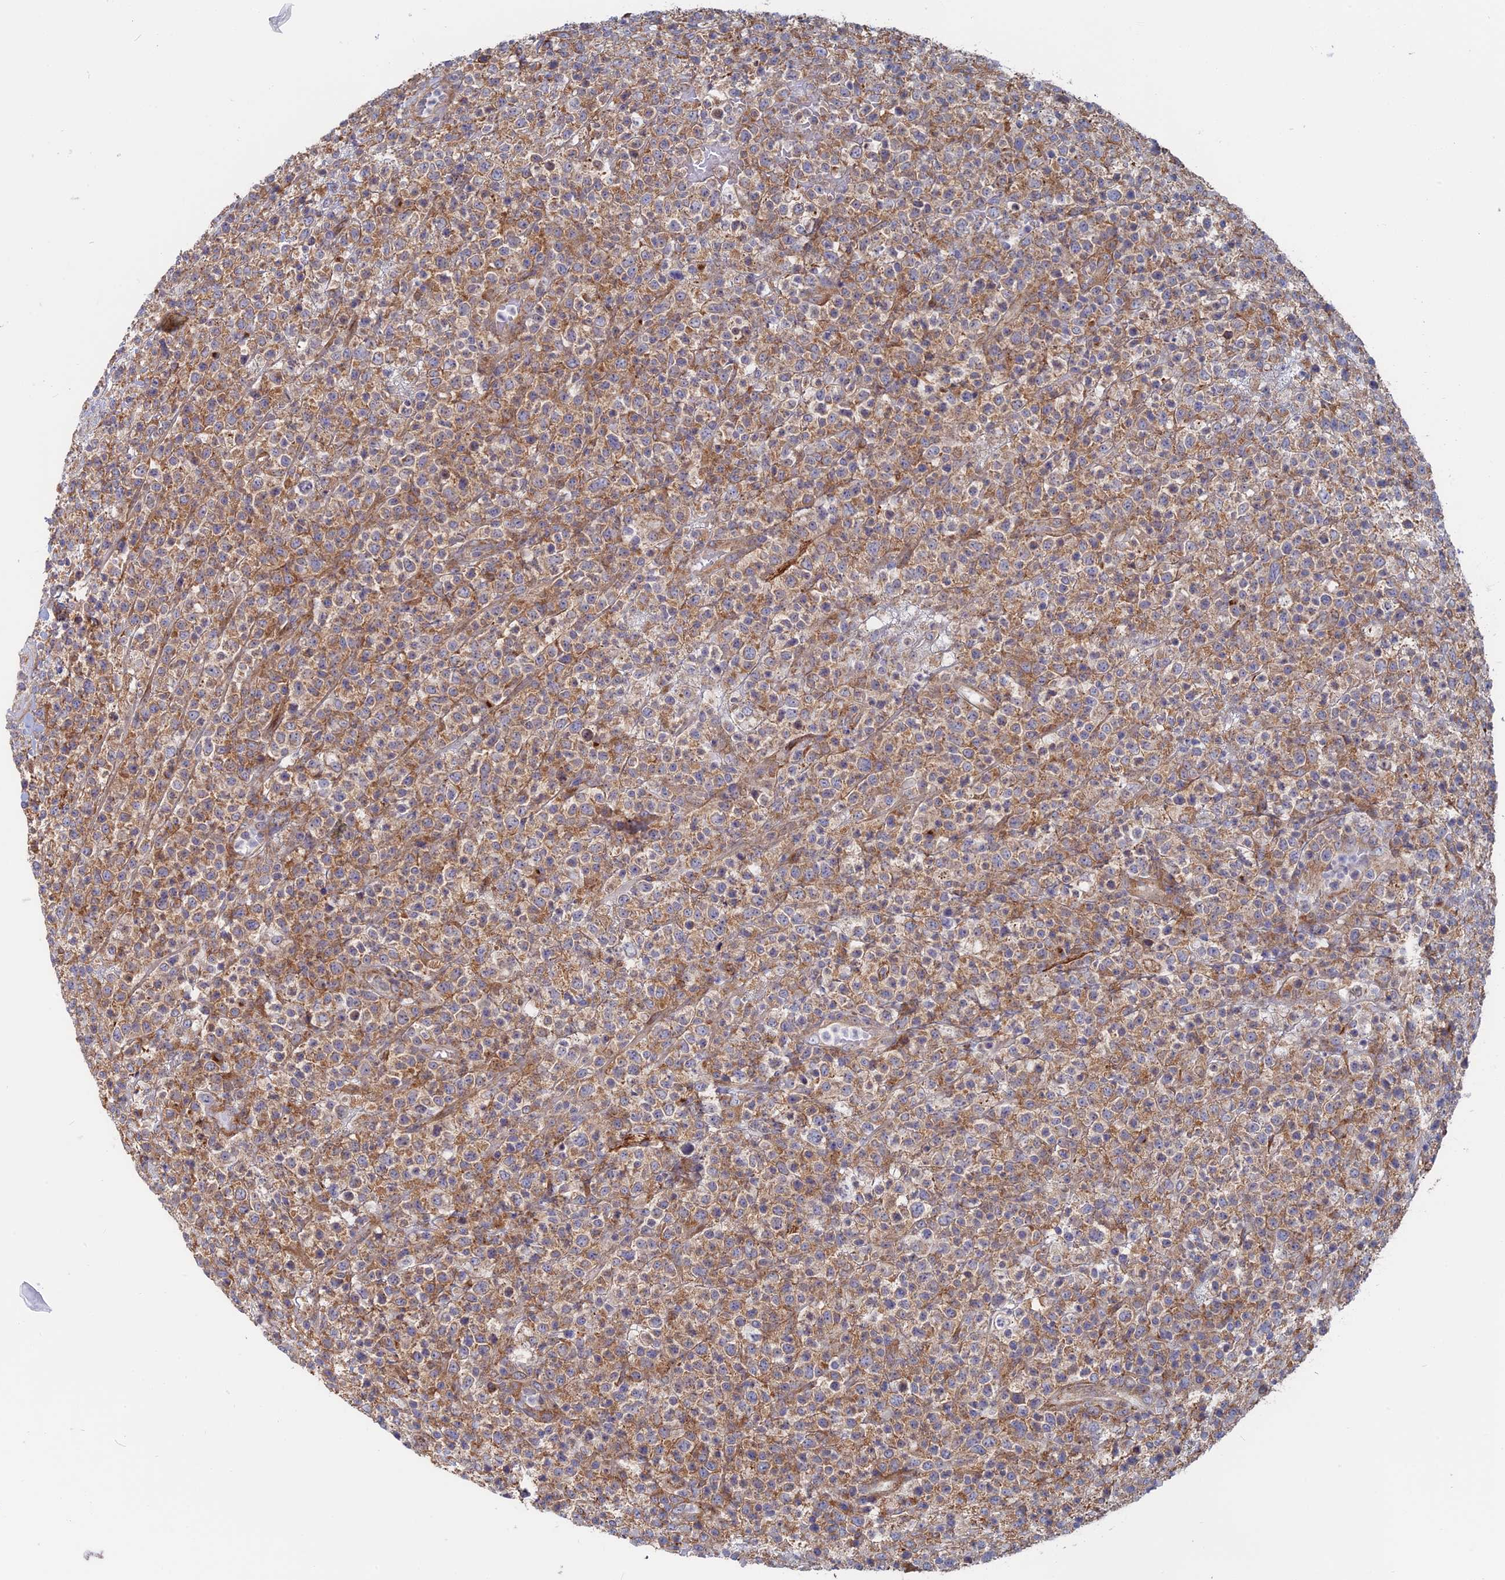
{"staining": {"intensity": "moderate", "quantity": "25%-75%", "location": "cytoplasmic/membranous"}, "tissue": "lymphoma", "cell_type": "Tumor cells", "image_type": "cancer", "snomed": [{"axis": "morphology", "description": "Malignant lymphoma, non-Hodgkin's type, High grade"}, {"axis": "topography", "description": "Colon"}], "caption": "Malignant lymphoma, non-Hodgkin's type (high-grade) stained with a protein marker exhibits moderate staining in tumor cells.", "gene": "TBC1D30", "patient": {"sex": "female", "age": 53}}